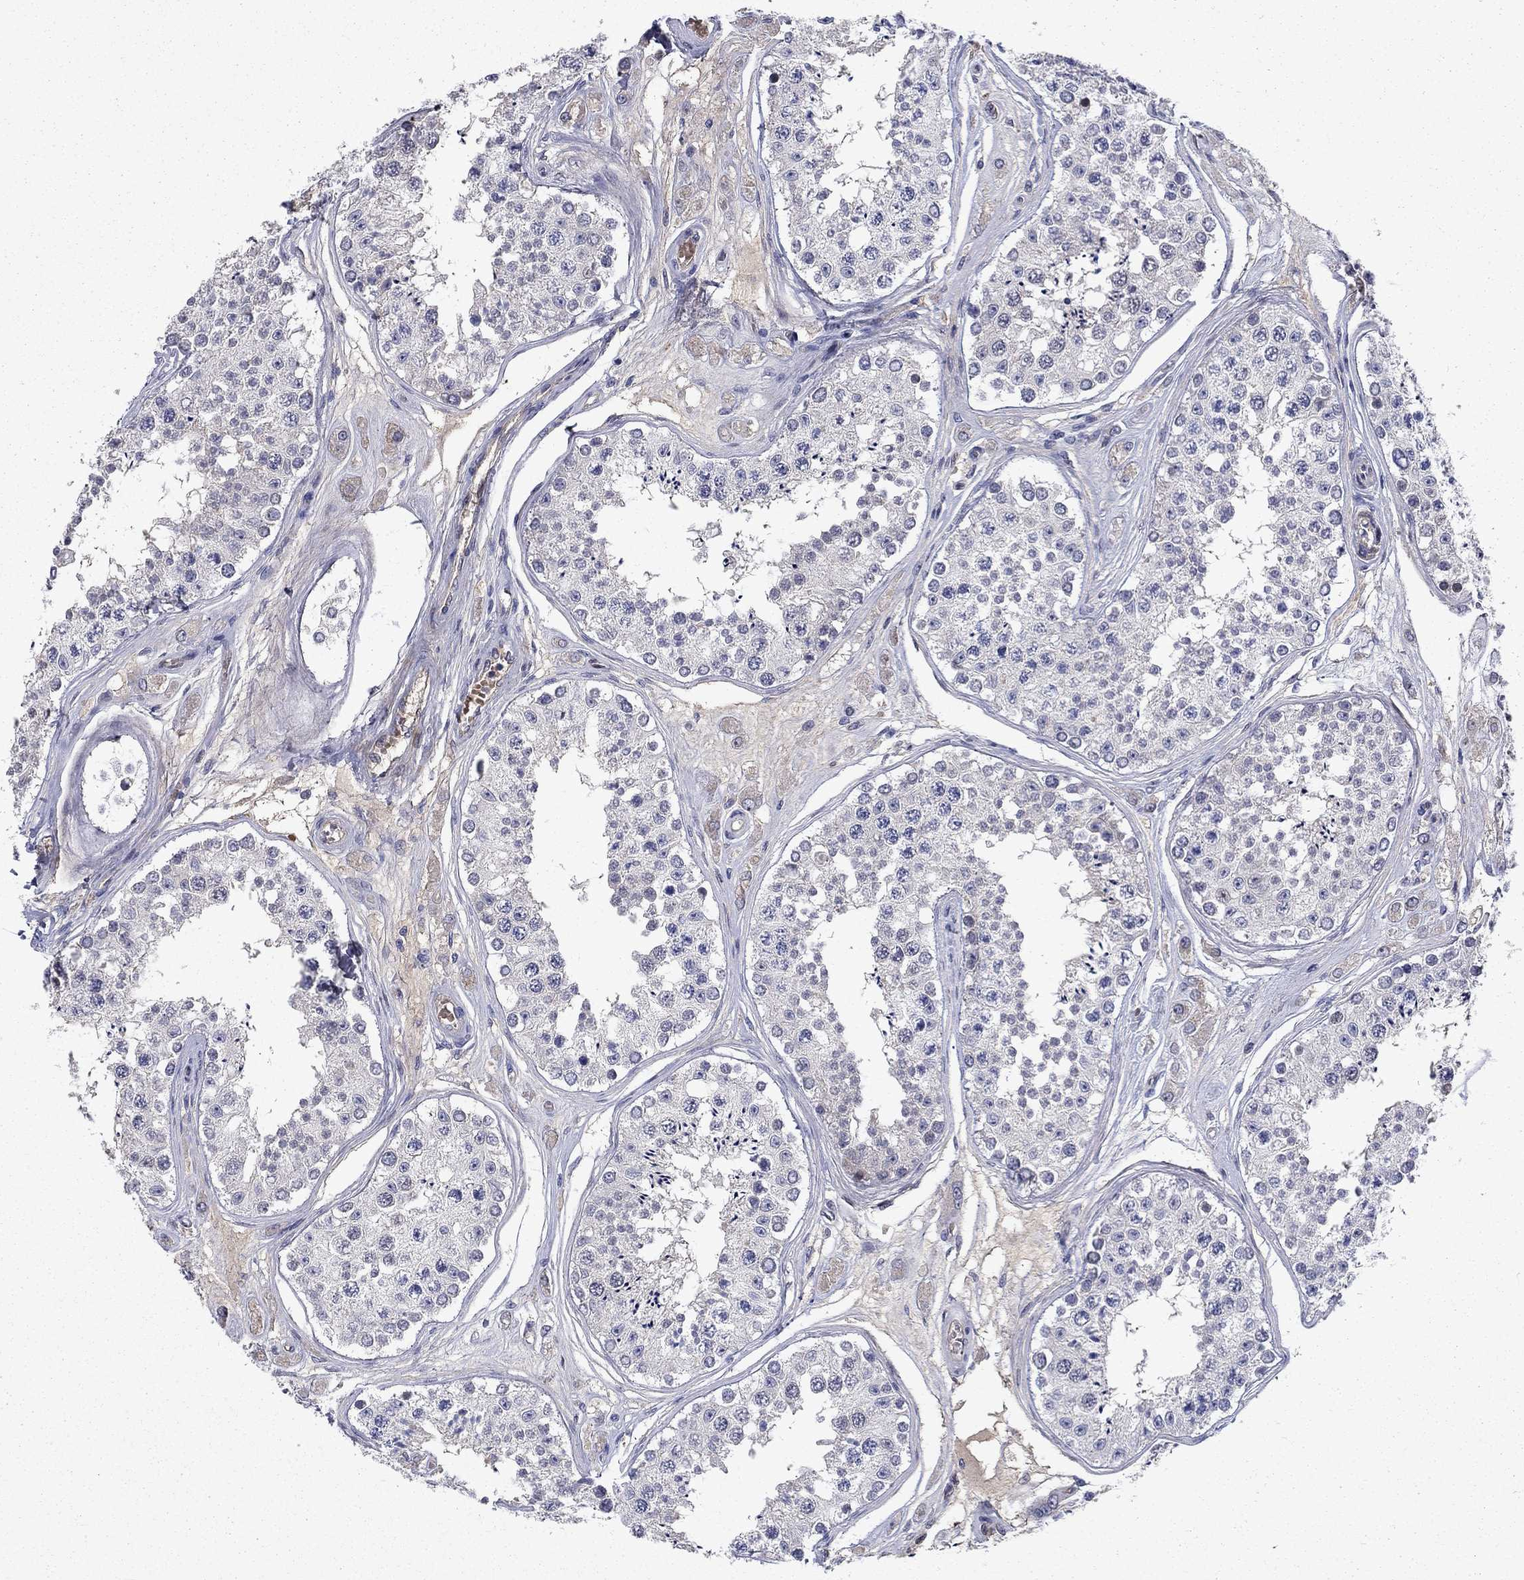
{"staining": {"intensity": "weak", "quantity": "<25%", "location": "cytoplasmic/membranous"}, "tissue": "testis", "cell_type": "Cells in seminiferous ducts", "image_type": "normal", "snomed": [{"axis": "morphology", "description": "Normal tissue, NOS"}, {"axis": "topography", "description": "Testis"}], "caption": "Protein analysis of unremarkable testis reveals no significant positivity in cells in seminiferous ducts.", "gene": "SLC1A1", "patient": {"sex": "male", "age": 25}}